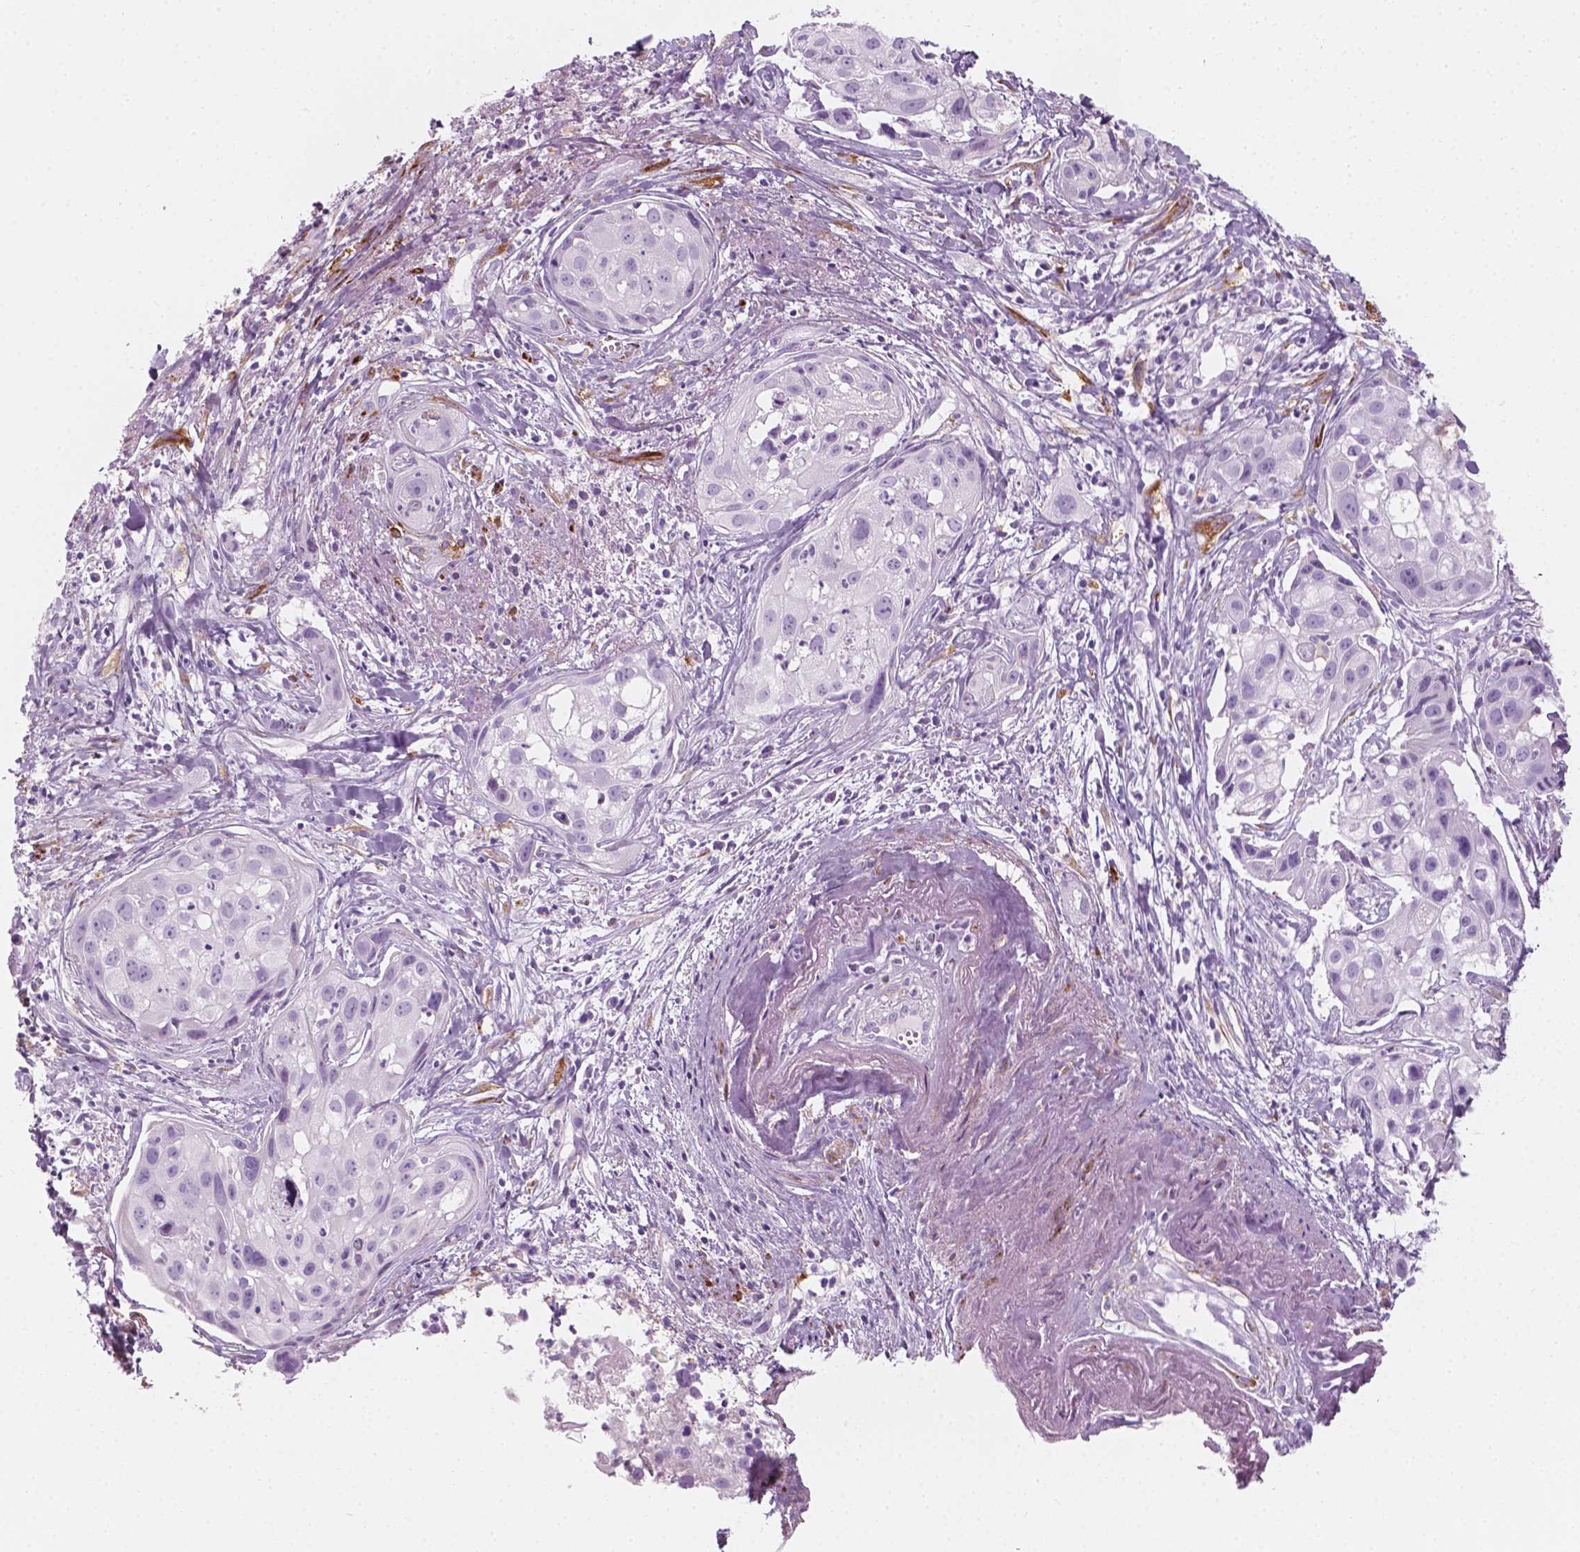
{"staining": {"intensity": "negative", "quantity": "none", "location": "none"}, "tissue": "cervical cancer", "cell_type": "Tumor cells", "image_type": "cancer", "snomed": [{"axis": "morphology", "description": "Squamous cell carcinoma, NOS"}, {"axis": "topography", "description": "Cervix"}], "caption": "Tumor cells are negative for brown protein staining in cervical cancer (squamous cell carcinoma).", "gene": "CES1", "patient": {"sex": "female", "age": 53}}